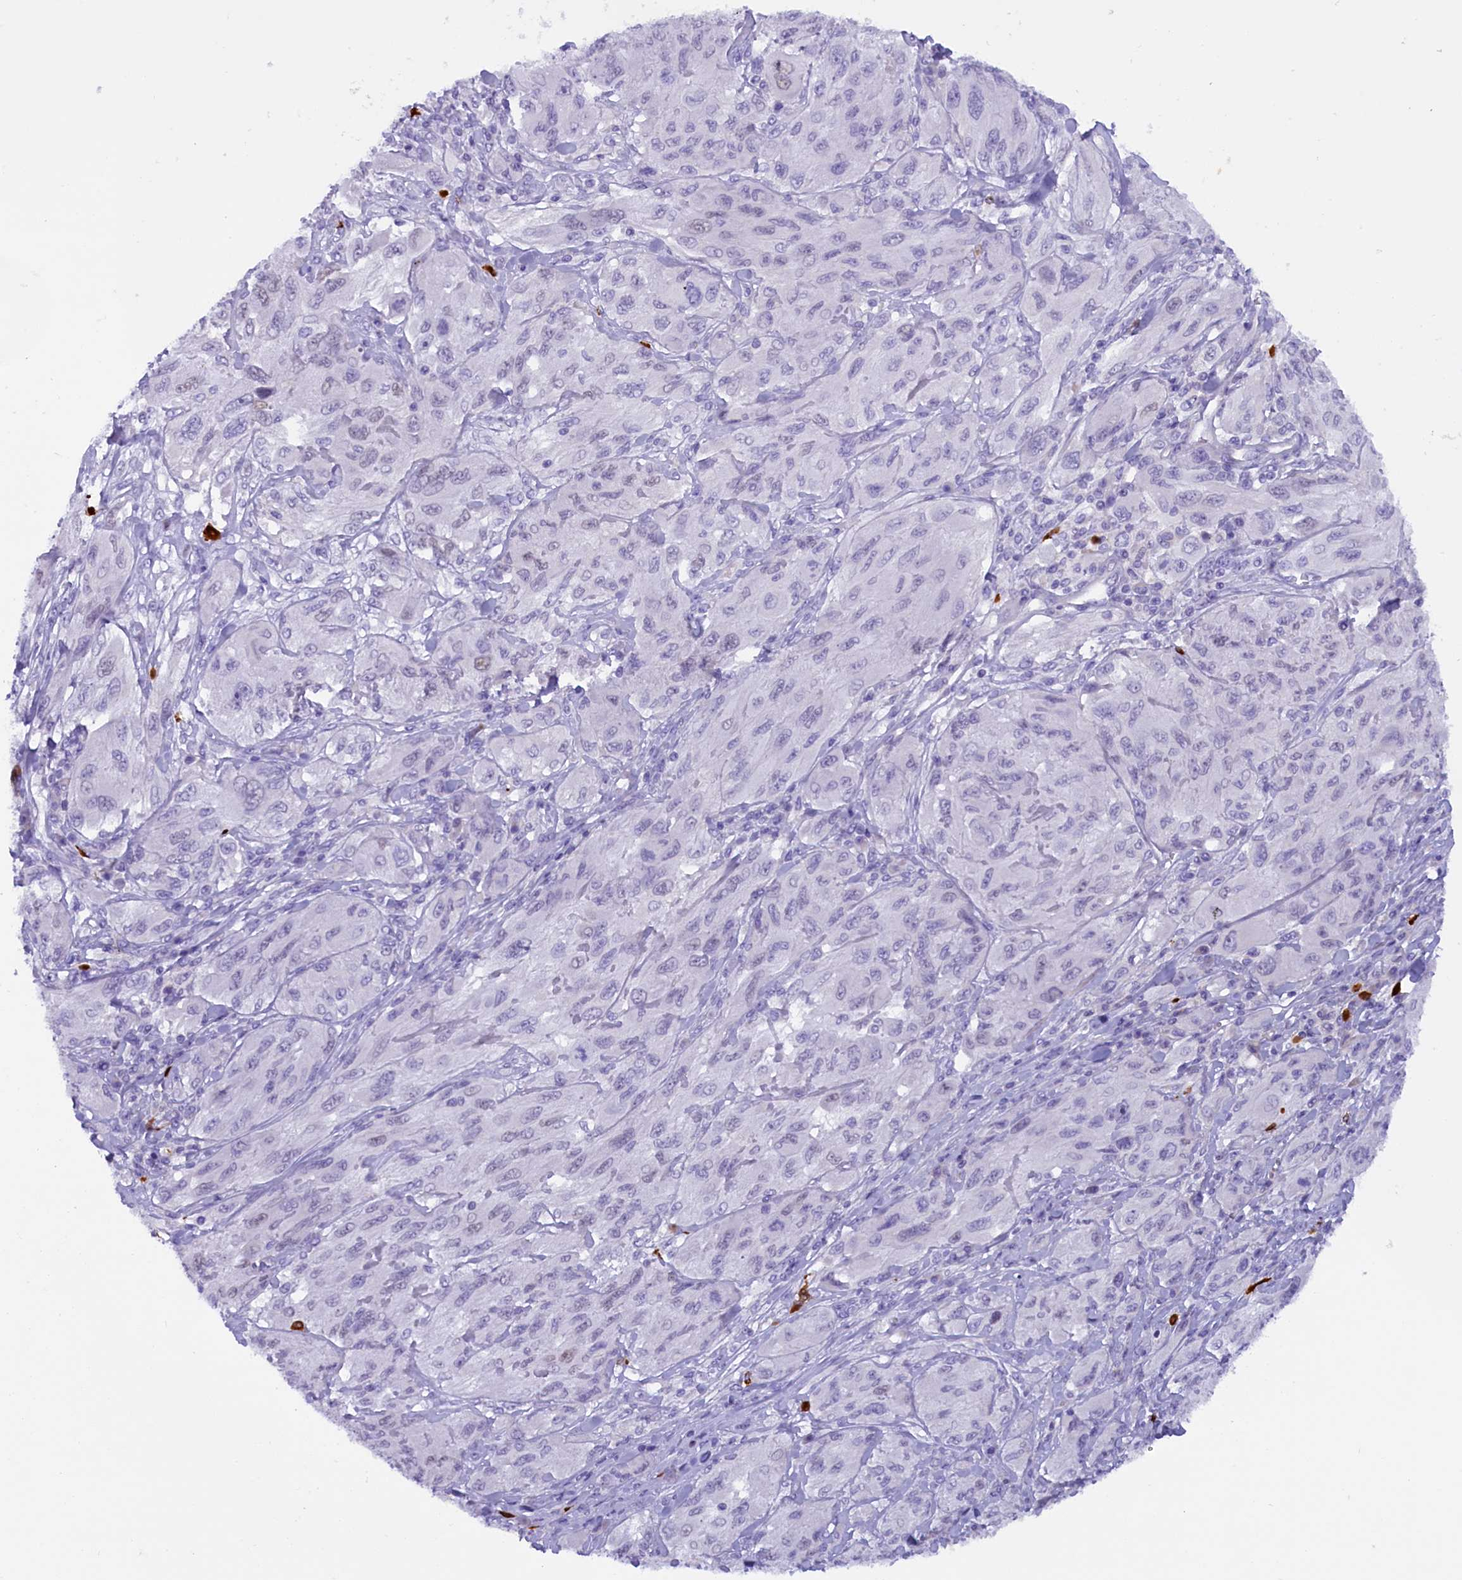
{"staining": {"intensity": "negative", "quantity": "none", "location": "none"}, "tissue": "melanoma", "cell_type": "Tumor cells", "image_type": "cancer", "snomed": [{"axis": "morphology", "description": "Malignant melanoma, NOS"}, {"axis": "topography", "description": "Skin"}], "caption": "Protein analysis of malignant melanoma shows no significant staining in tumor cells. (DAB IHC, high magnification).", "gene": "RTTN", "patient": {"sex": "female", "age": 91}}